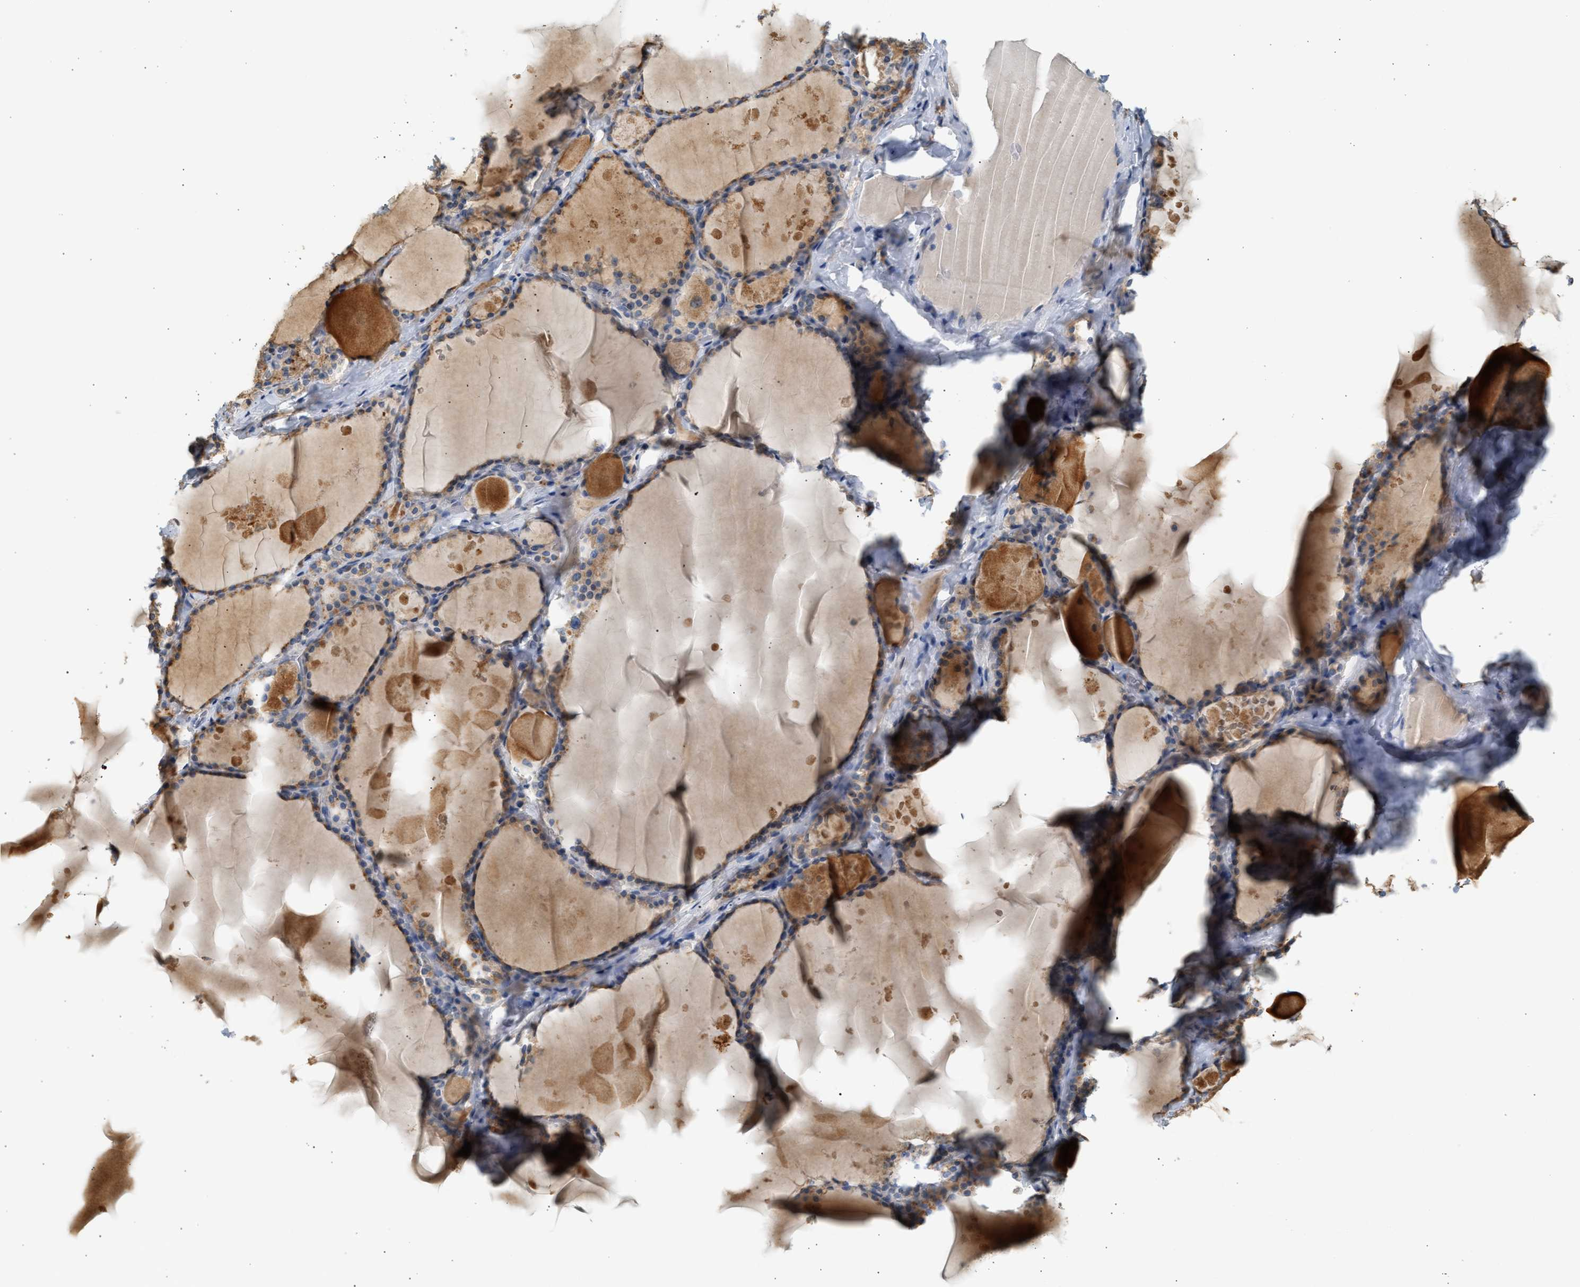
{"staining": {"intensity": "moderate", "quantity": ">75%", "location": "cytoplasmic/membranous"}, "tissue": "thyroid gland", "cell_type": "Glandular cells", "image_type": "normal", "snomed": [{"axis": "morphology", "description": "Normal tissue, NOS"}, {"axis": "topography", "description": "Thyroid gland"}], "caption": "IHC staining of benign thyroid gland, which displays medium levels of moderate cytoplasmic/membranous expression in approximately >75% of glandular cells indicating moderate cytoplasmic/membranous protein positivity. The staining was performed using DAB (brown) for protein detection and nuclei were counterstained in hematoxylin (blue).", "gene": "ENTHD1", "patient": {"sex": "male", "age": 56}}